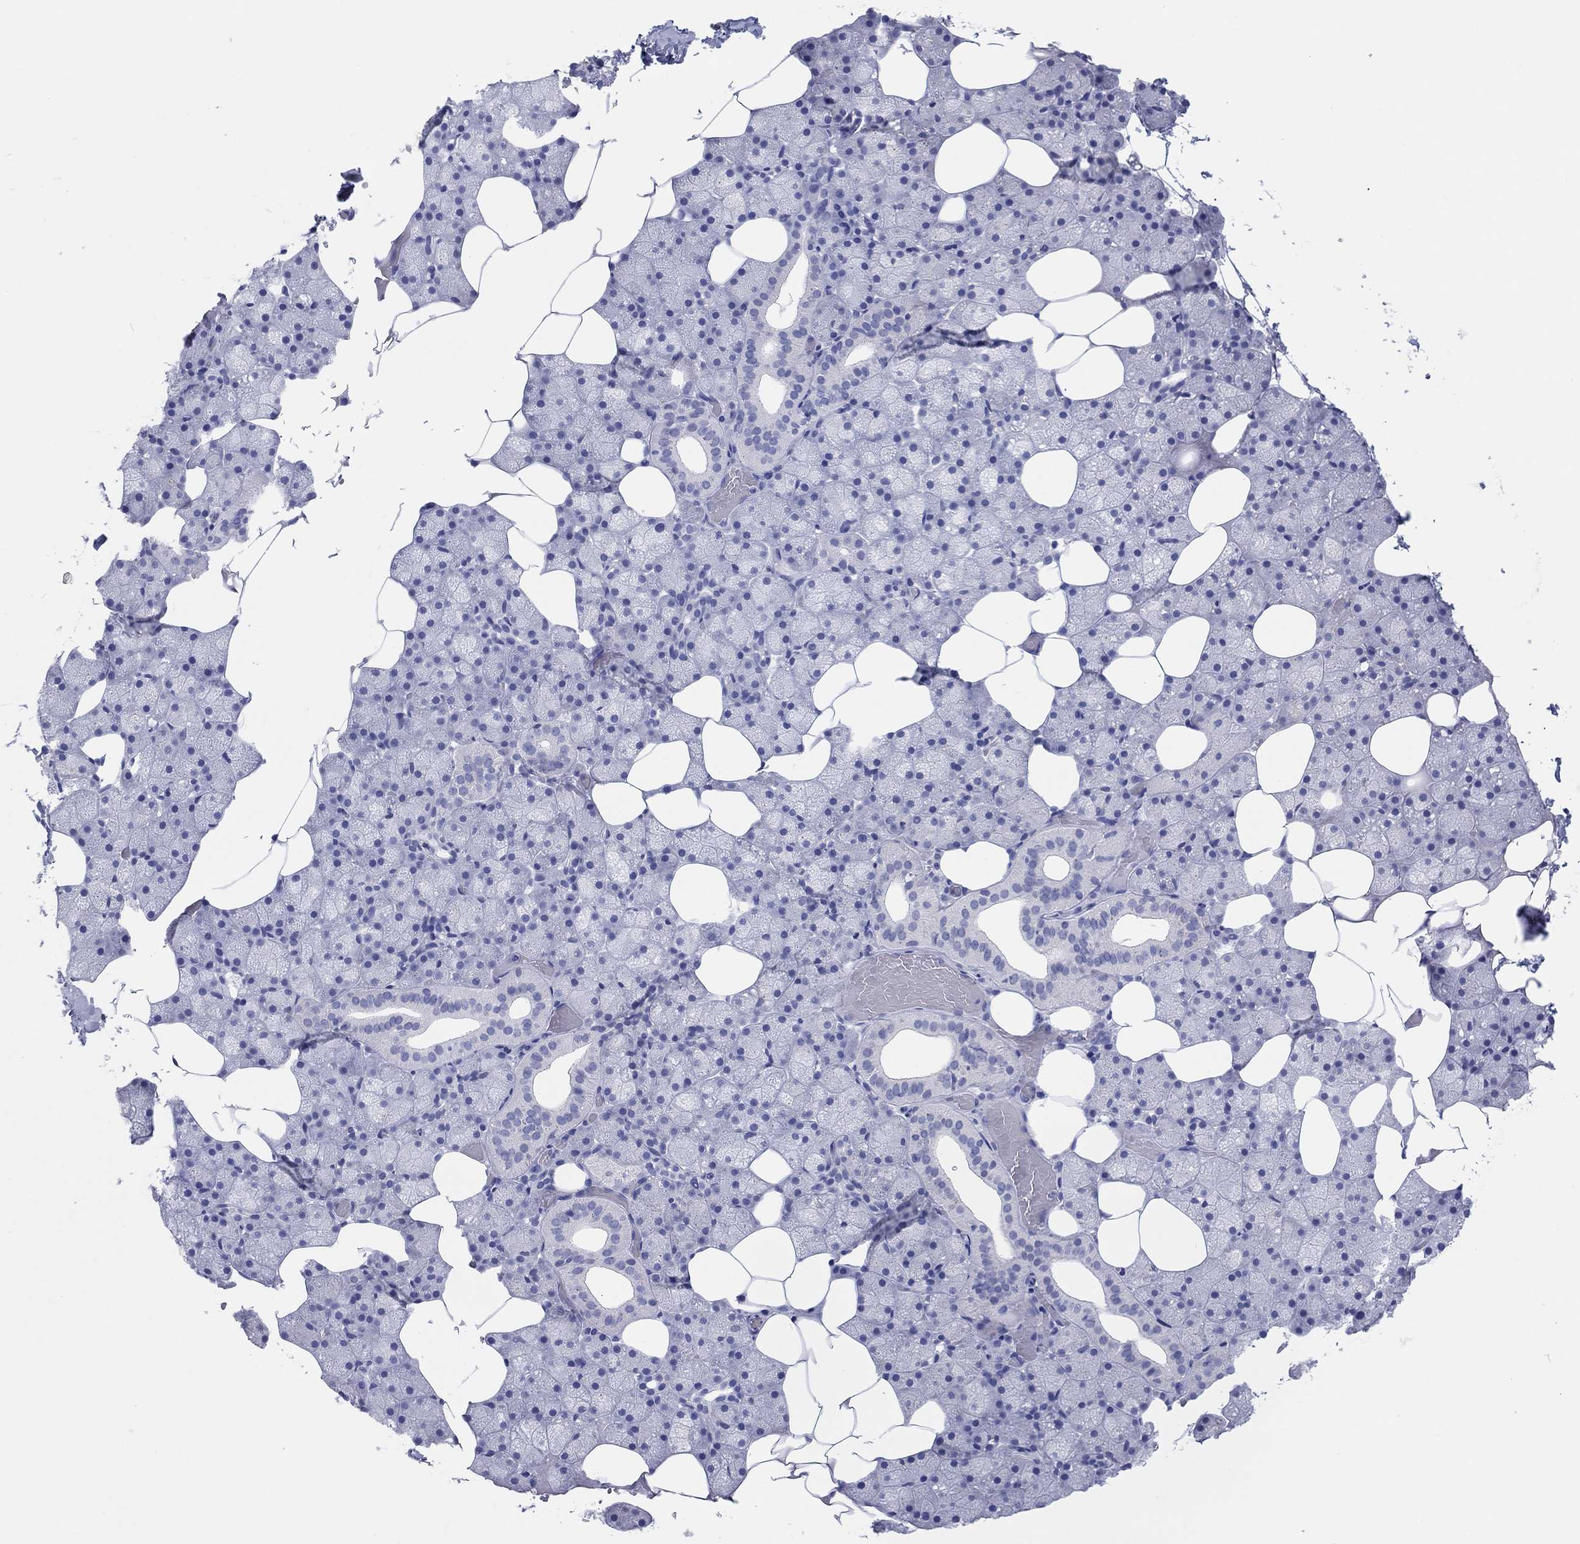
{"staining": {"intensity": "negative", "quantity": "none", "location": "none"}, "tissue": "salivary gland", "cell_type": "Glandular cells", "image_type": "normal", "snomed": [{"axis": "morphology", "description": "Normal tissue, NOS"}, {"axis": "topography", "description": "Salivary gland"}], "caption": "IHC of unremarkable salivary gland displays no expression in glandular cells.", "gene": "ERICH3", "patient": {"sex": "male", "age": 38}}